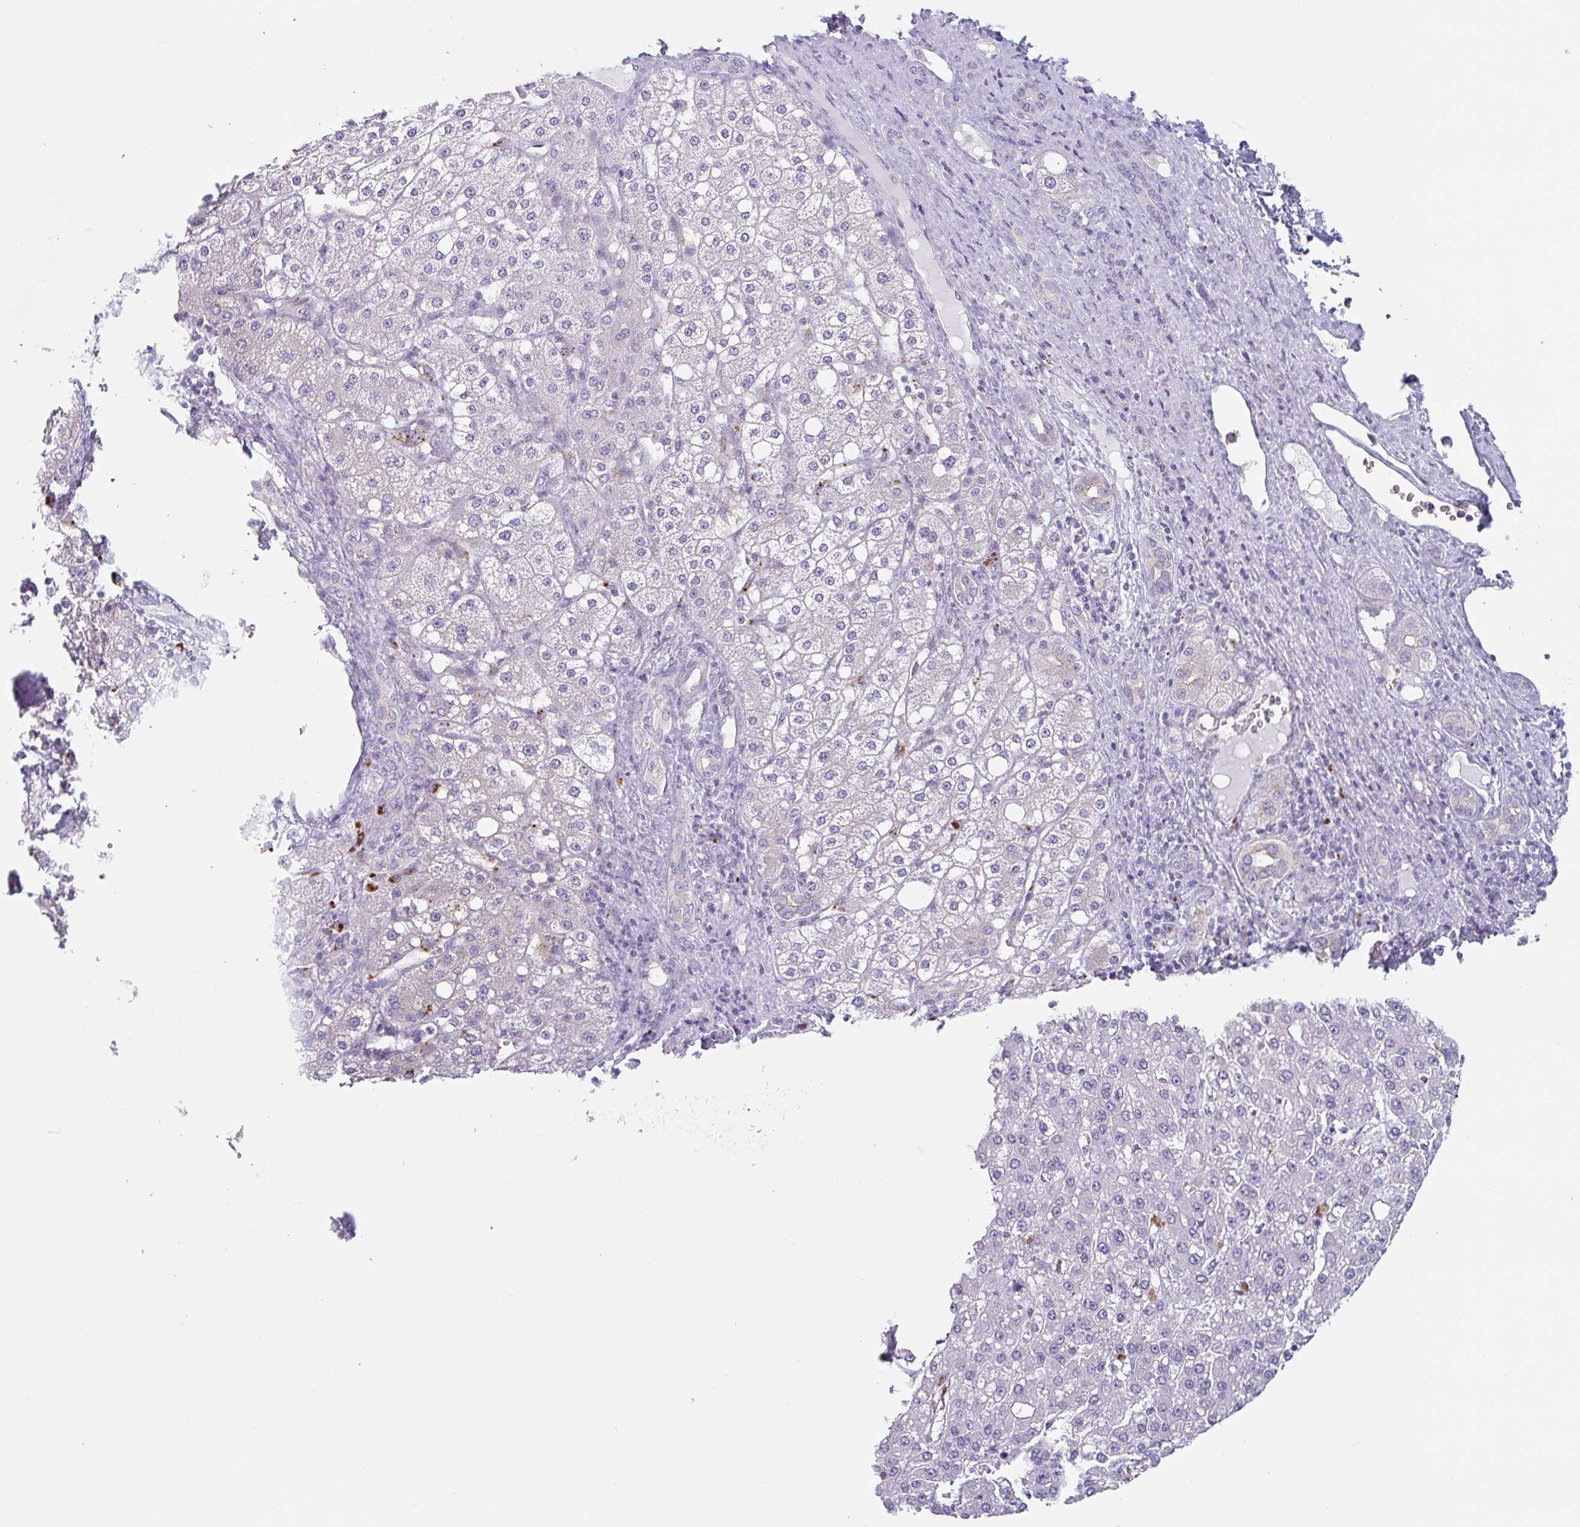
{"staining": {"intensity": "negative", "quantity": "none", "location": "none"}, "tissue": "liver cancer", "cell_type": "Tumor cells", "image_type": "cancer", "snomed": [{"axis": "morphology", "description": "Carcinoma, Hepatocellular, NOS"}, {"axis": "topography", "description": "Liver"}], "caption": "A histopathology image of human liver hepatocellular carcinoma is negative for staining in tumor cells.", "gene": "LENG9", "patient": {"sex": "male", "age": 67}}